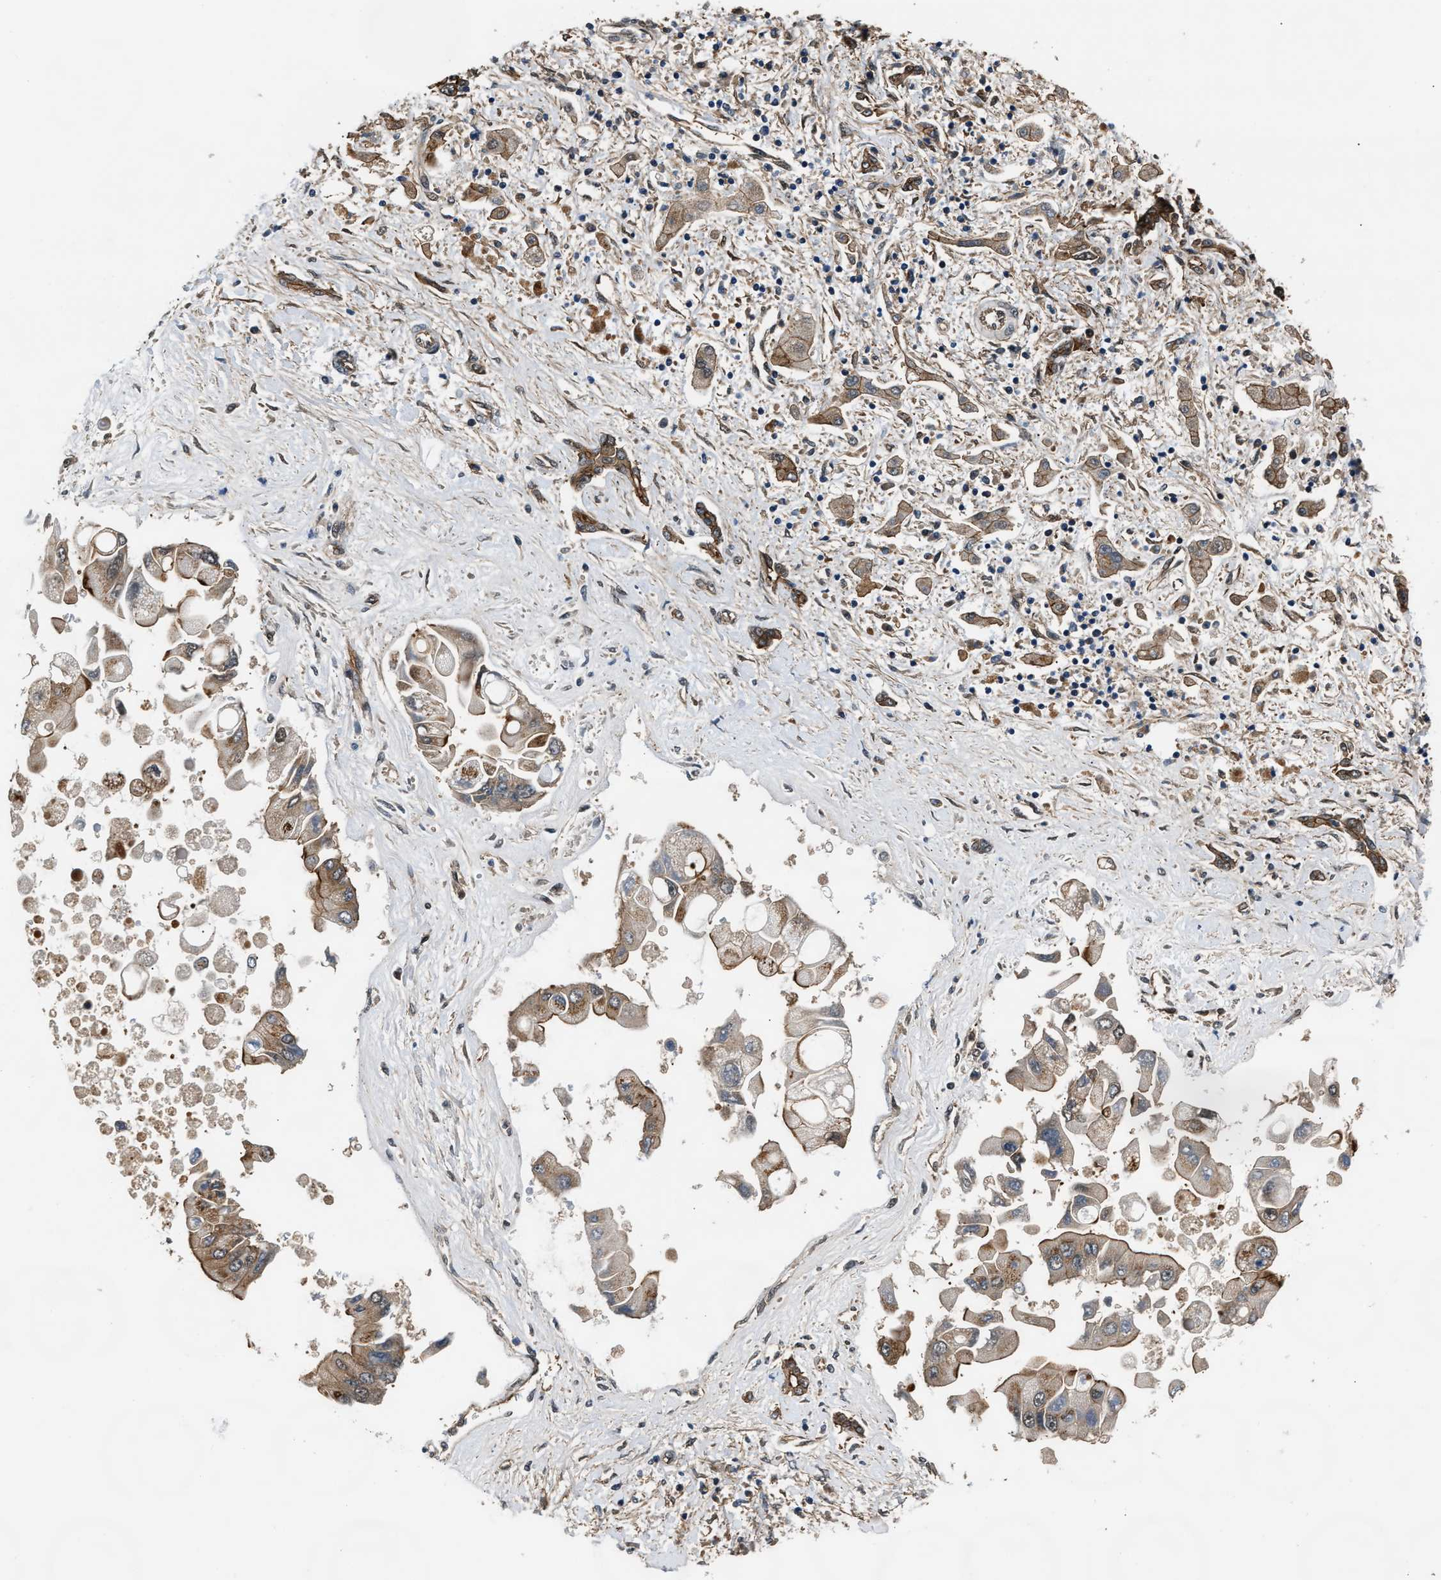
{"staining": {"intensity": "moderate", "quantity": "25%-75%", "location": "cytoplasmic/membranous"}, "tissue": "liver cancer", "cell_type": "Tumor cells", "image_type": "cancer", "snomed": [{"axis": "morphology", "description": "Cholangiocarcinoma"}, {"axis": "topography", "description": "Liver"}], "caption": "Liver cancer (cholangiocarcinoma) stained for a protein displays moderate cytoplasmic/membranous positivity in tumor cells.", "gene": "COPS2", "patient": {"sex": "male", "age": 50}}